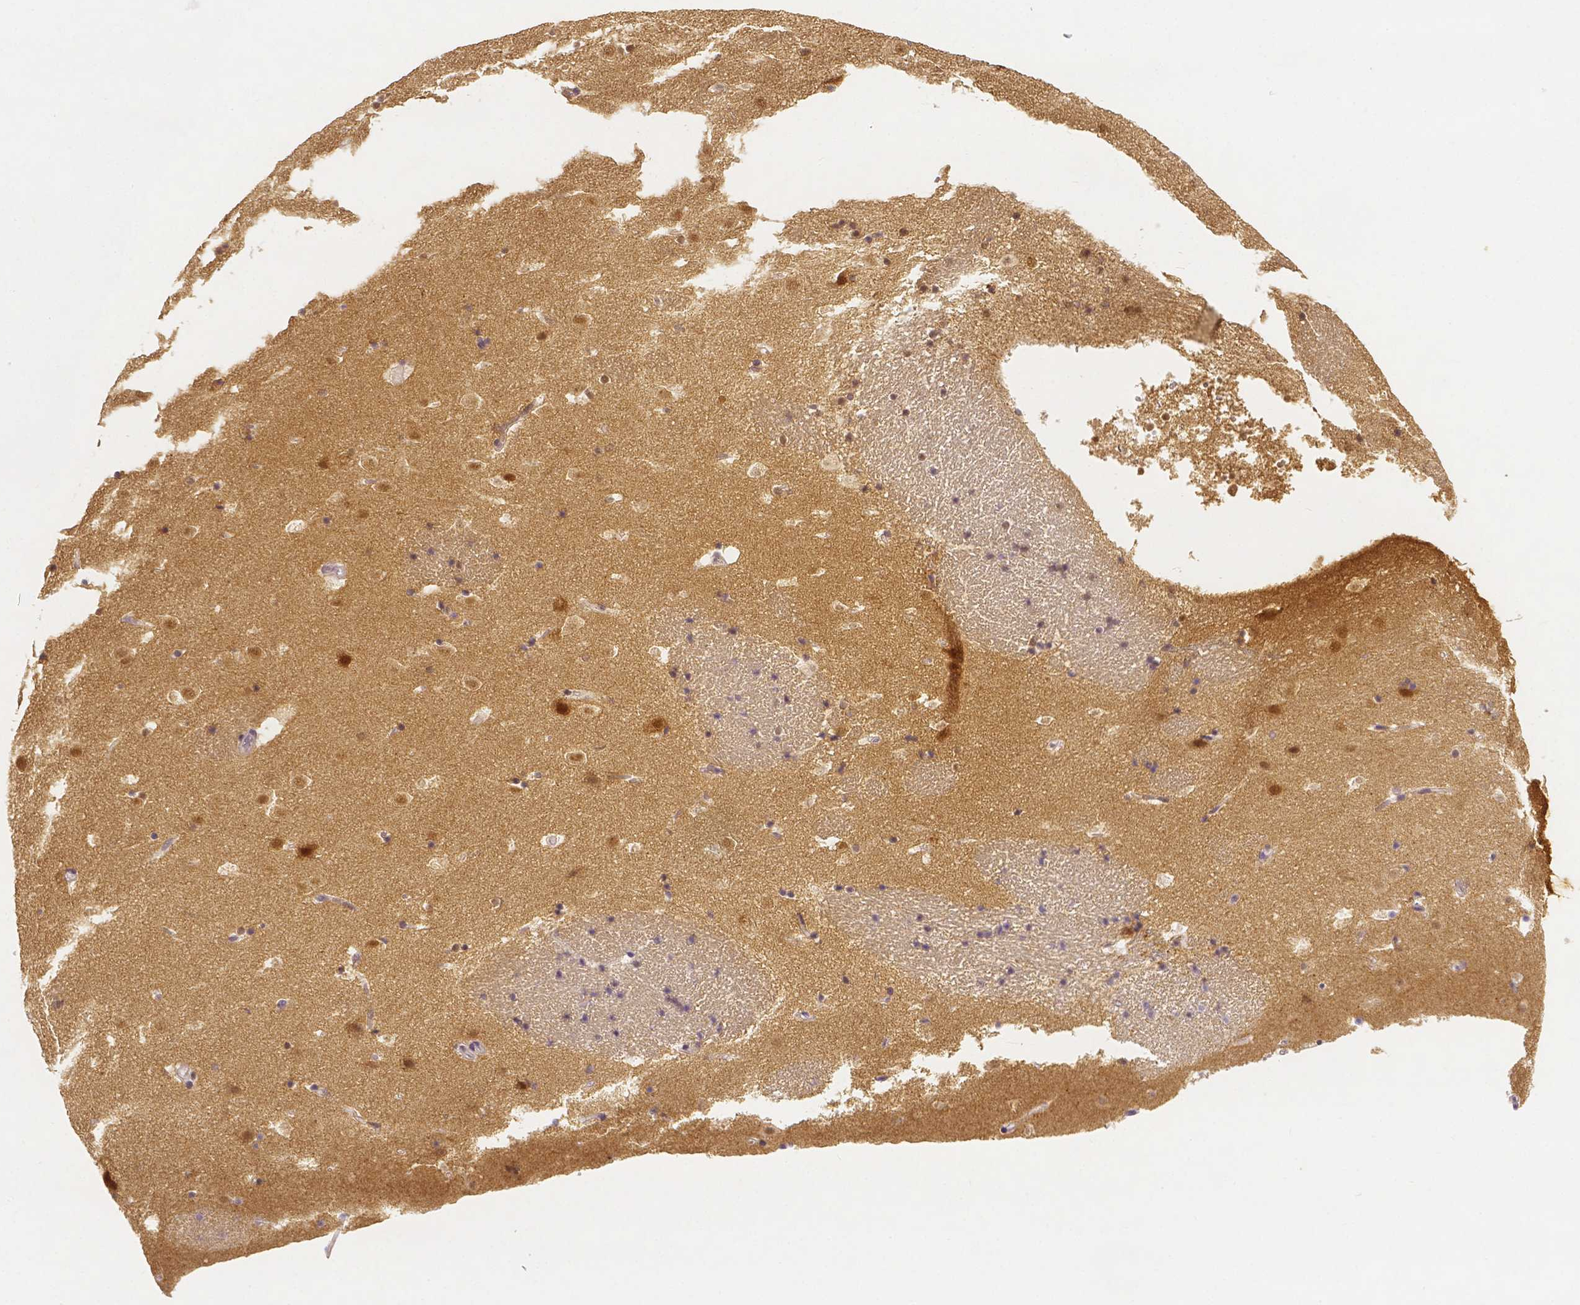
{"staining": {"intensity": "moderate", "quantity": "<25%", "location": "nuclear"}, "tissue": "caudate", "cell_type": "Glial cells", "image_type": "normal", "snomed": [{"axis": "morphology", "description": "Normal tissue, NOS"}, {"axis": "topography", "description": "Lateral ventricle wall"}], "caption": "Immunohistochemistry histopathology image of unremarkable caudate stained for a protein (brown), which exhibits low levels of moderate nuclear positivity in about <25% of glial cells.", "gene": "SGTB", "patient": {"sex": "male", "age": 37}}